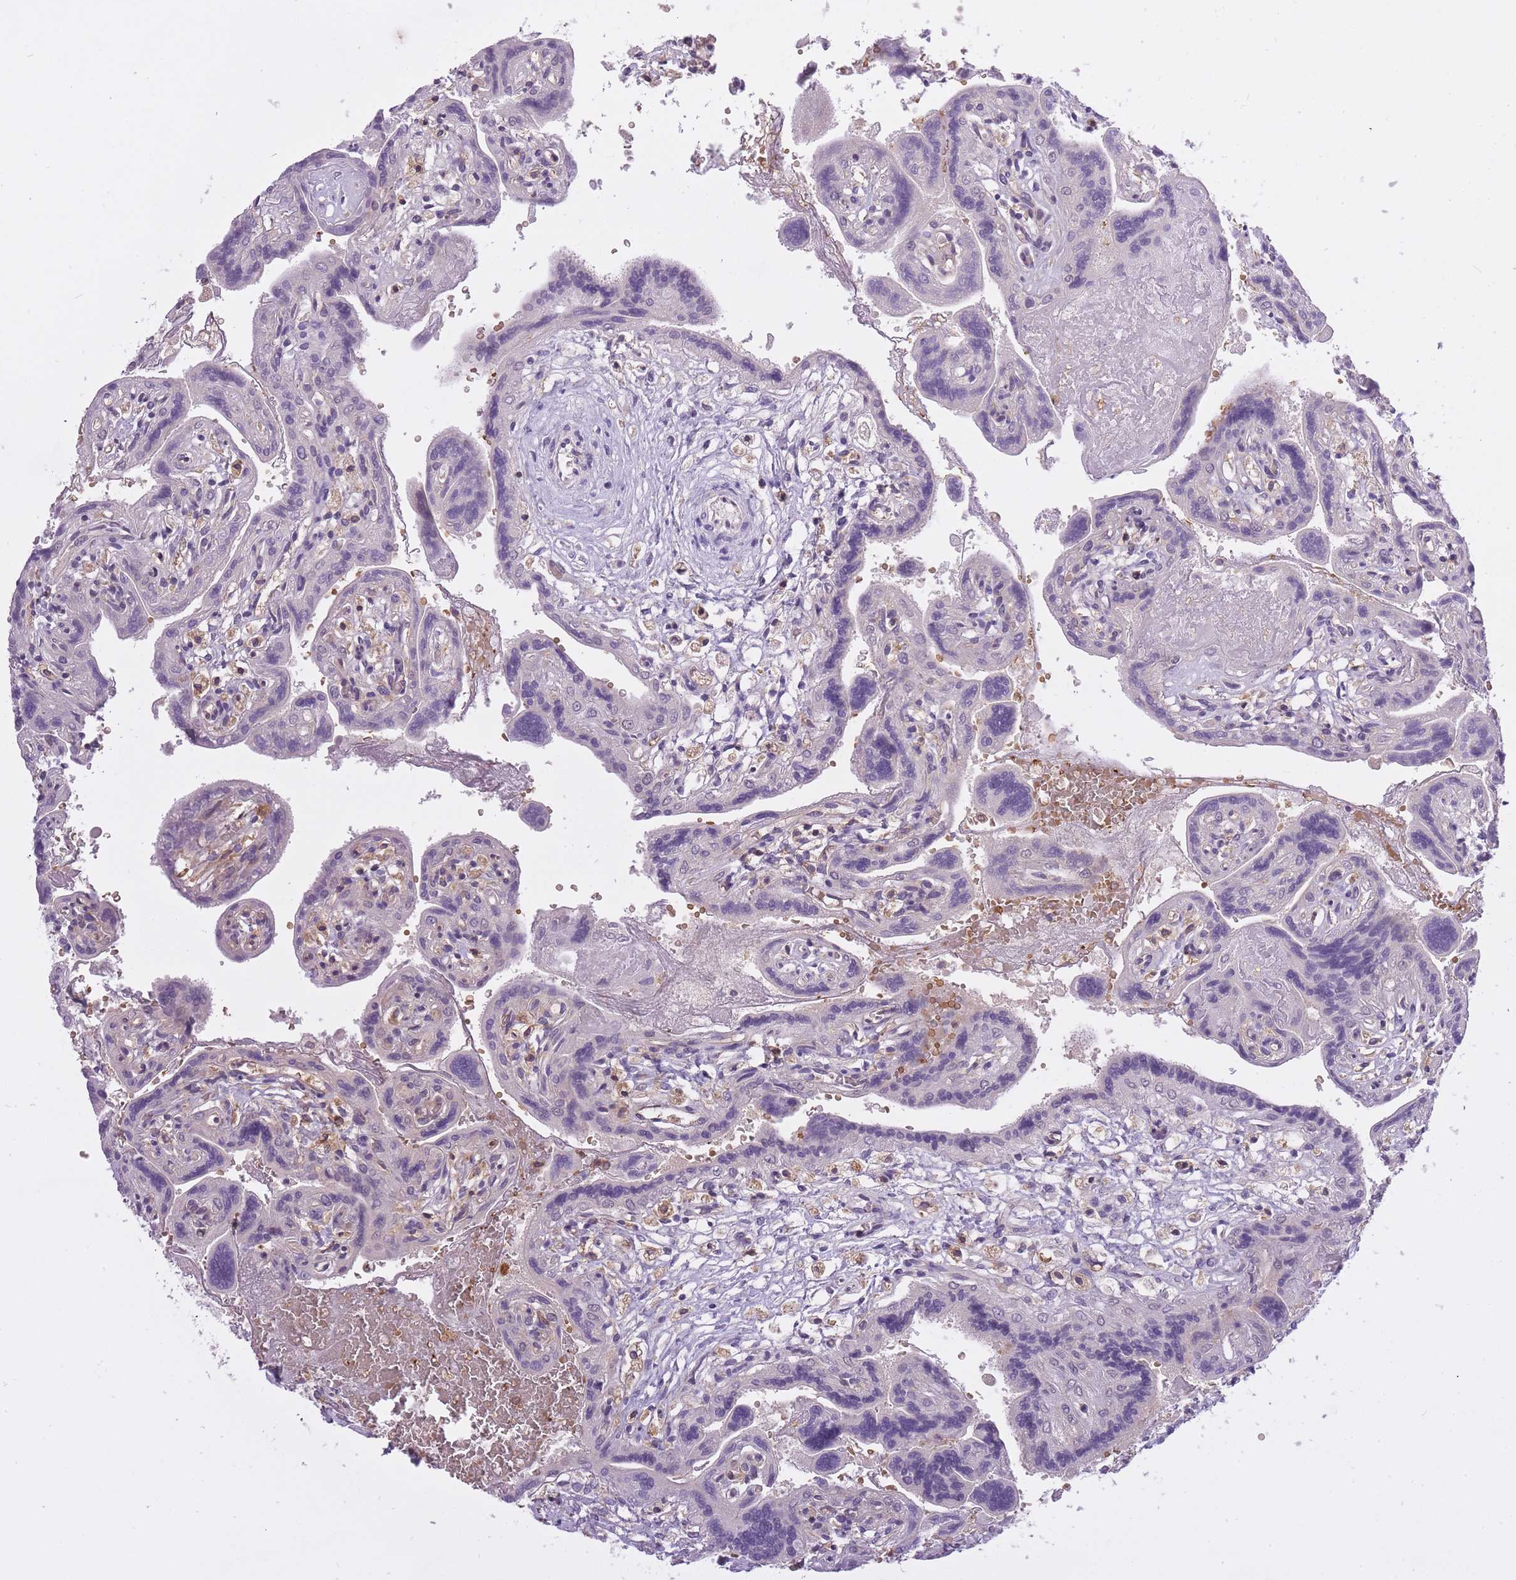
{"staining": {"intensity": "weak", "quantity": ">75%", "location": "cytoplasmic/membranous,nuclear"}, "tissue": "placenta", "cell_type": "Decidual cells", "image_type": "normal", "snomed": [{"axis": "morphology", "description": "Normal tissue, NOS"}, {"axis": "topography", "description": "Placenta"}], "caption": "Immunohistochemistry (DAB) staining of unremarkable placenta displays weak cytoplasmic/membranous,nuclear protein positivity in approximately >75% of decidual cells.", "gene": "CXorf38", "patient": {"sex": "female", "age": 37}}